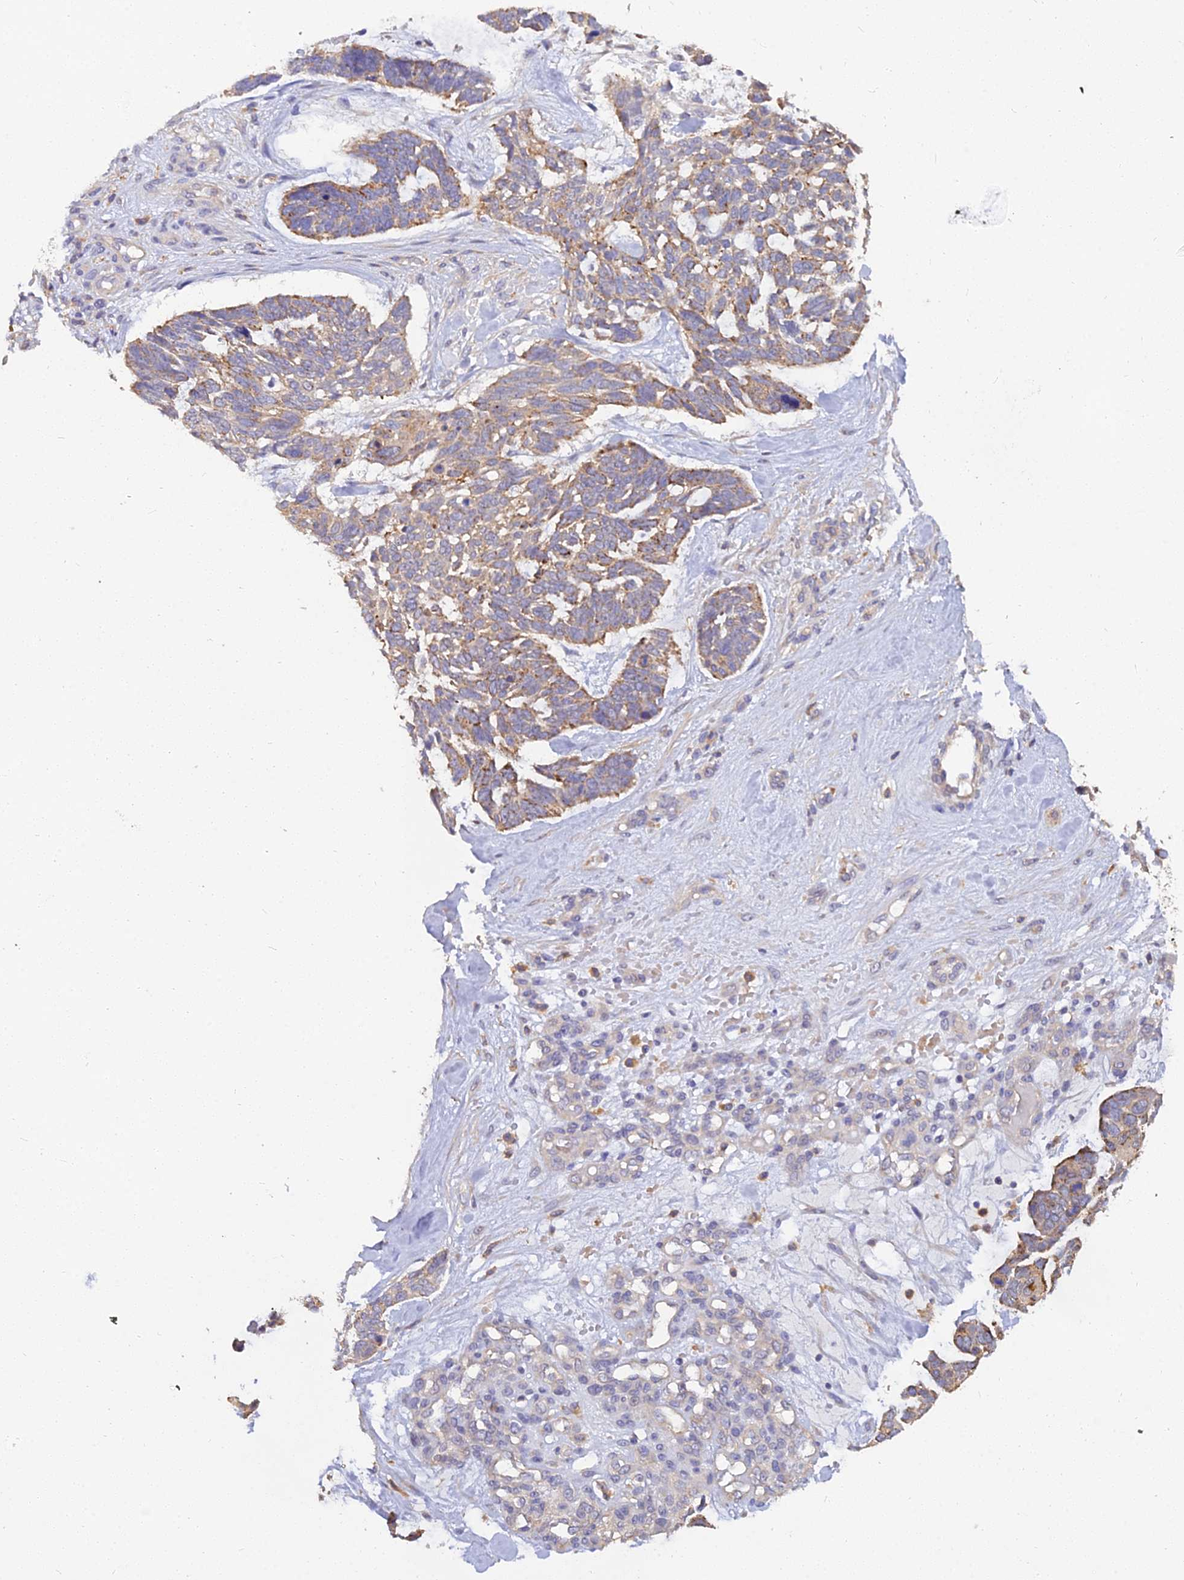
{"staining": {"intensity": "moderate", "quantity": ">75%", "location": "cytoplasmic/membranous"}, "tissue": "skin cancer", "cell_type": "Tumor cells", "image_type": "cancer", "snomed": [{"axis": "morphology", "description": "Basal cell carcinoma"}, {"axis": "topography", "description": "Skin"}], "caption": "DAB immunohistochemical staining of basal cell carcinoma (skin) shows moderate cytoplasmic/membranous protein positivity in approximately >75% of tumor cells.", "gene": "ARL8B", "patient": {"sex": "male", "age": 88}}